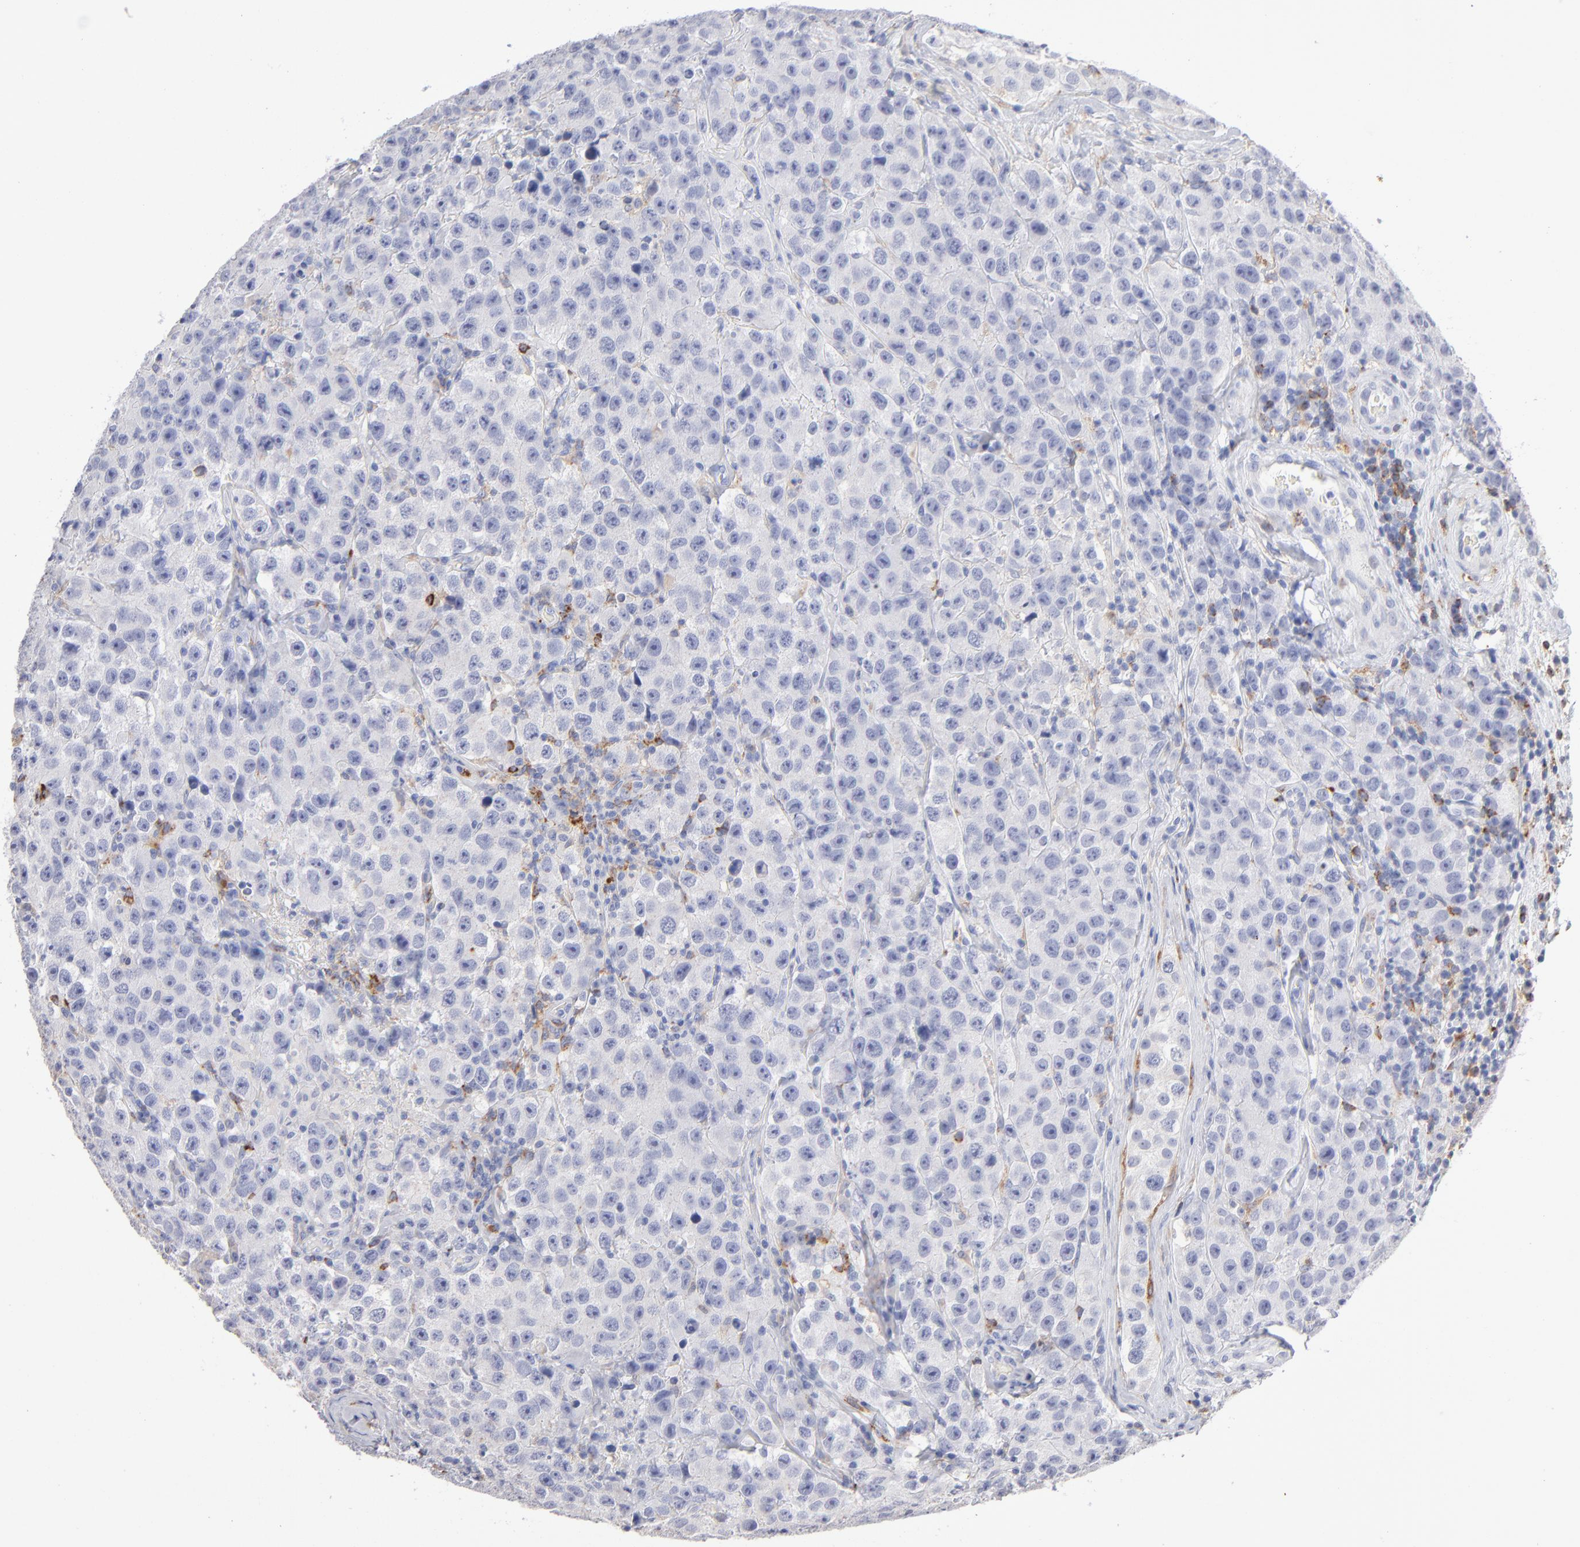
{"staining": {"intensity": "negative", "quantity": "none", "location": "none"}, "tissue": "testis cancer", "cell_type": "Tumor cells", "image_type": "cancer", "snomed": [{"axis": "morphology", "description": "Seminoma, NOS"}, {"axis": "topography", "description": "Testis"}], "caption": "DAB immunohistochemical staining of testis cancer (seminoma) displays no significant staining in tumor cells.", "gene": "CD180", "patient": {"sex": "male", "age": 52}}